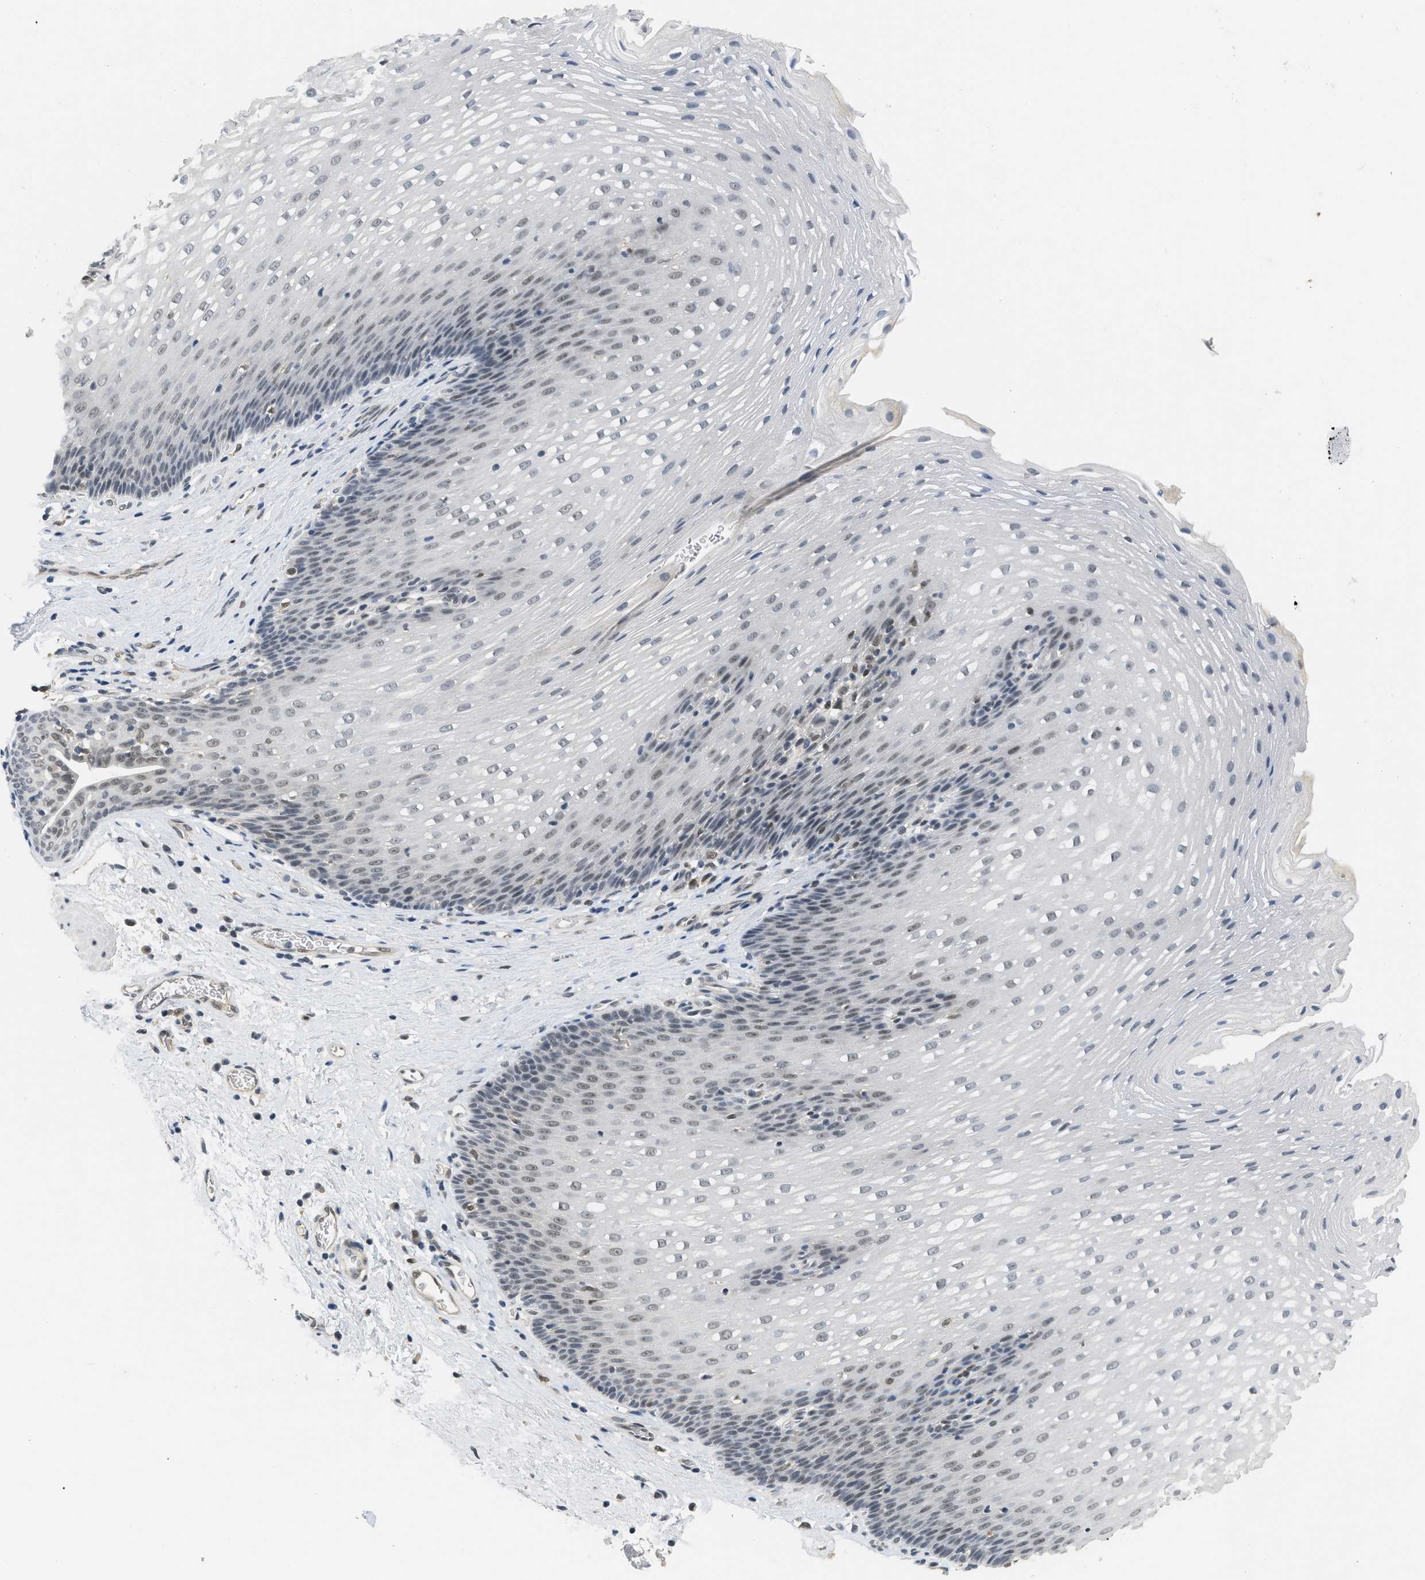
{"staining": {"intensity": "weak", "quantity": "<25%", "location": "nuclear"}, "tissue": "esophagus", "cell_type": "Squamous epithelial cells", "image_type": "normal", "snomed": [{"axis": "morphology", "description": "Normal tissue, NOS"}, {"axis": "topography", "description": "Esophagus"}], "caption": "Histopathology image shows no significant protein staining in squamous epithelial cells of unremarkable esophagus. (DAB (3,3'-diaminobenzidine) immunohistochemistry (IHC) visualized using brightfield microscopy, high magnification).", "gene": "MZF1", "patient": {"sex": "male", "age": 48}}